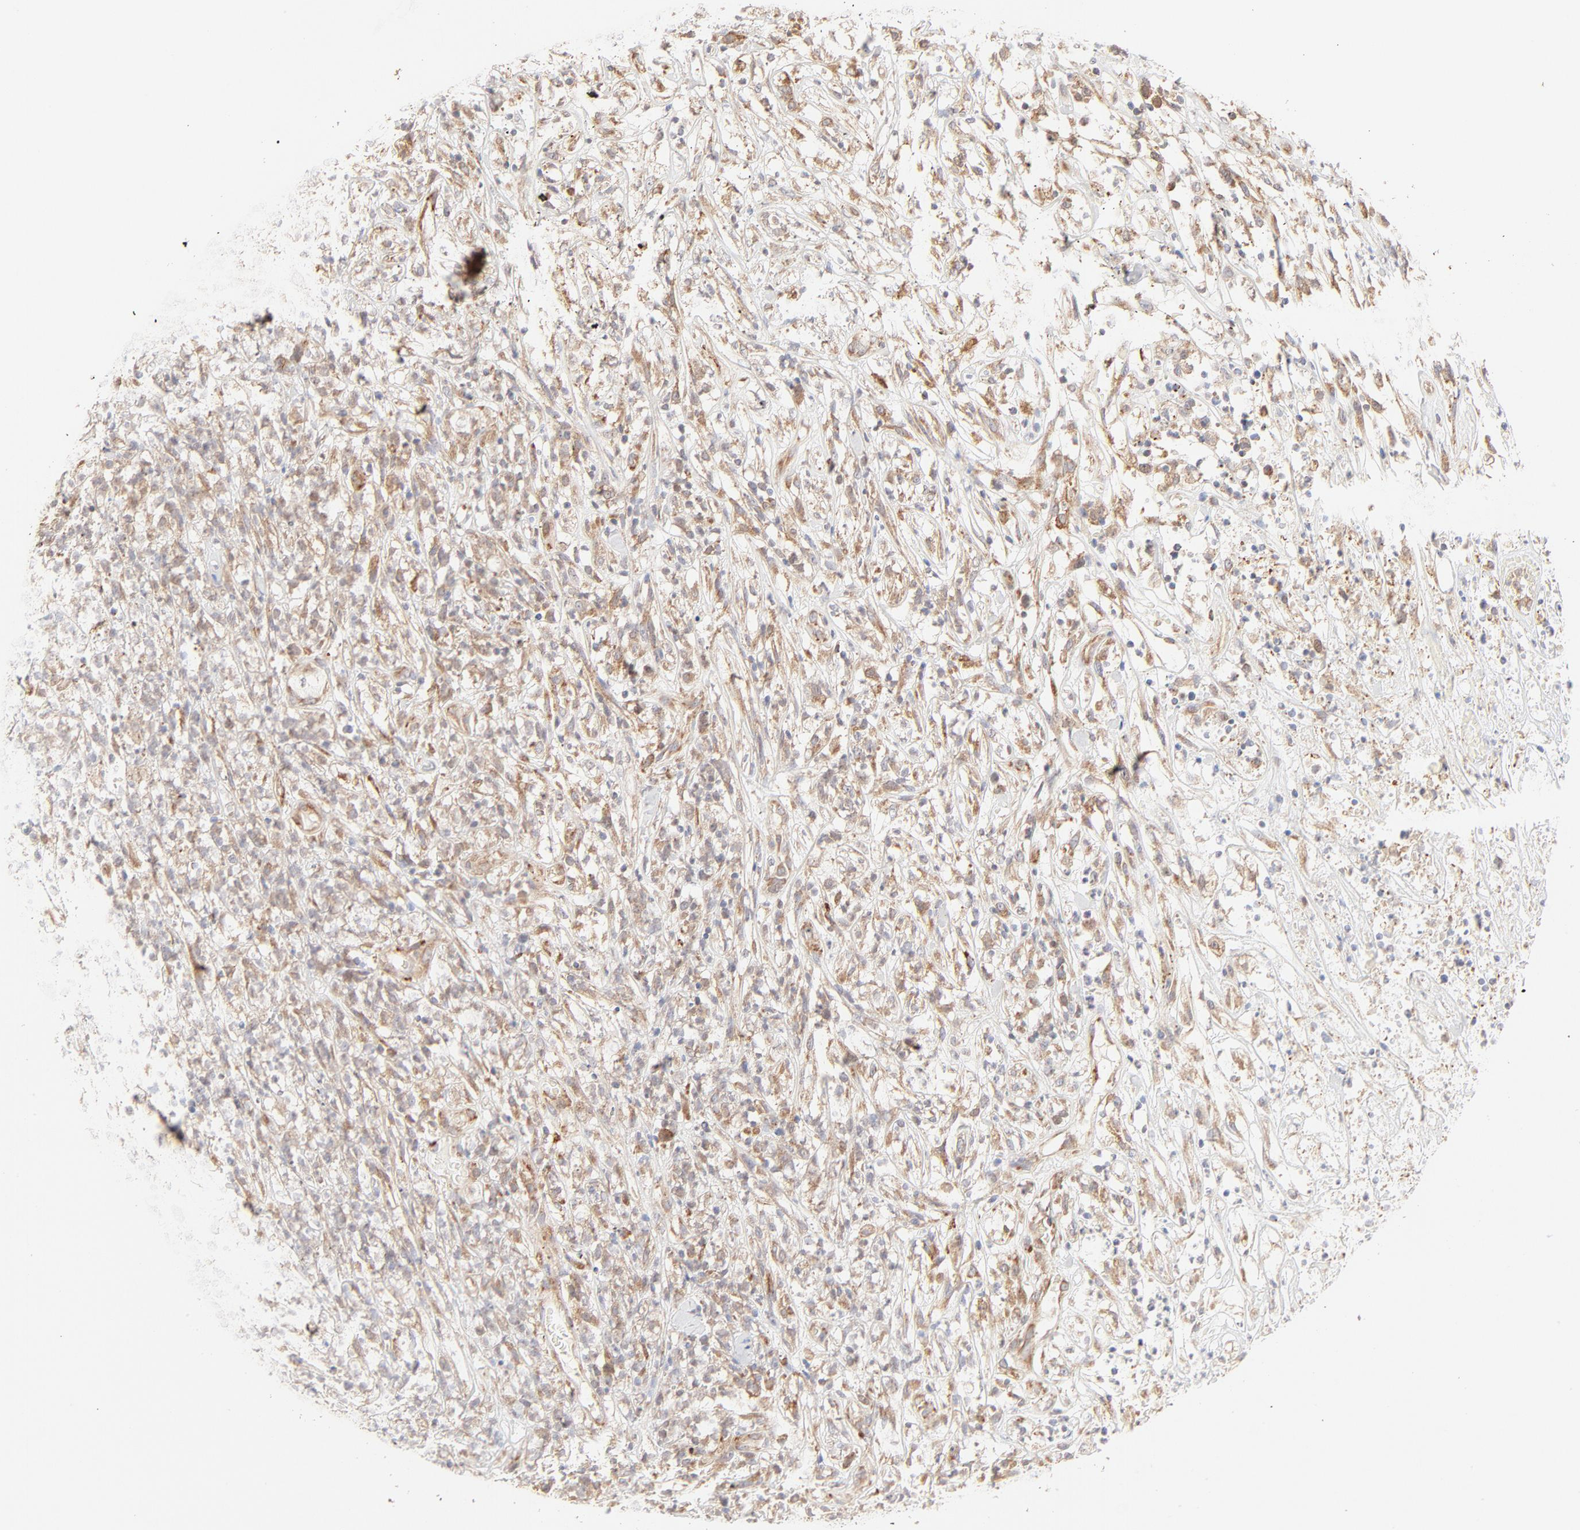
{"staining": {"intensity": "moderate", "quantity": ">75%", "location": "cytoplasmic/membranous"}, "tissue": "lymphoma", "cell_type": "Tumor cells", "image_type": "cancer", "snomed": [{"axis": "morphology", "description": "Malignant lymphoma, non-Hodgkin's type, High grade"}, {"axis": "topography", "description": "Lymph node"}], "caption": "High-grade malignant lymphoma, non-Hodgkin's type stained with a brown dye displays moderate cytoplasmic/membranous positive positivity in about >75% of tumor cells.", "gene": "PARP12", "patient": {"sex": "female", "age": 73}}